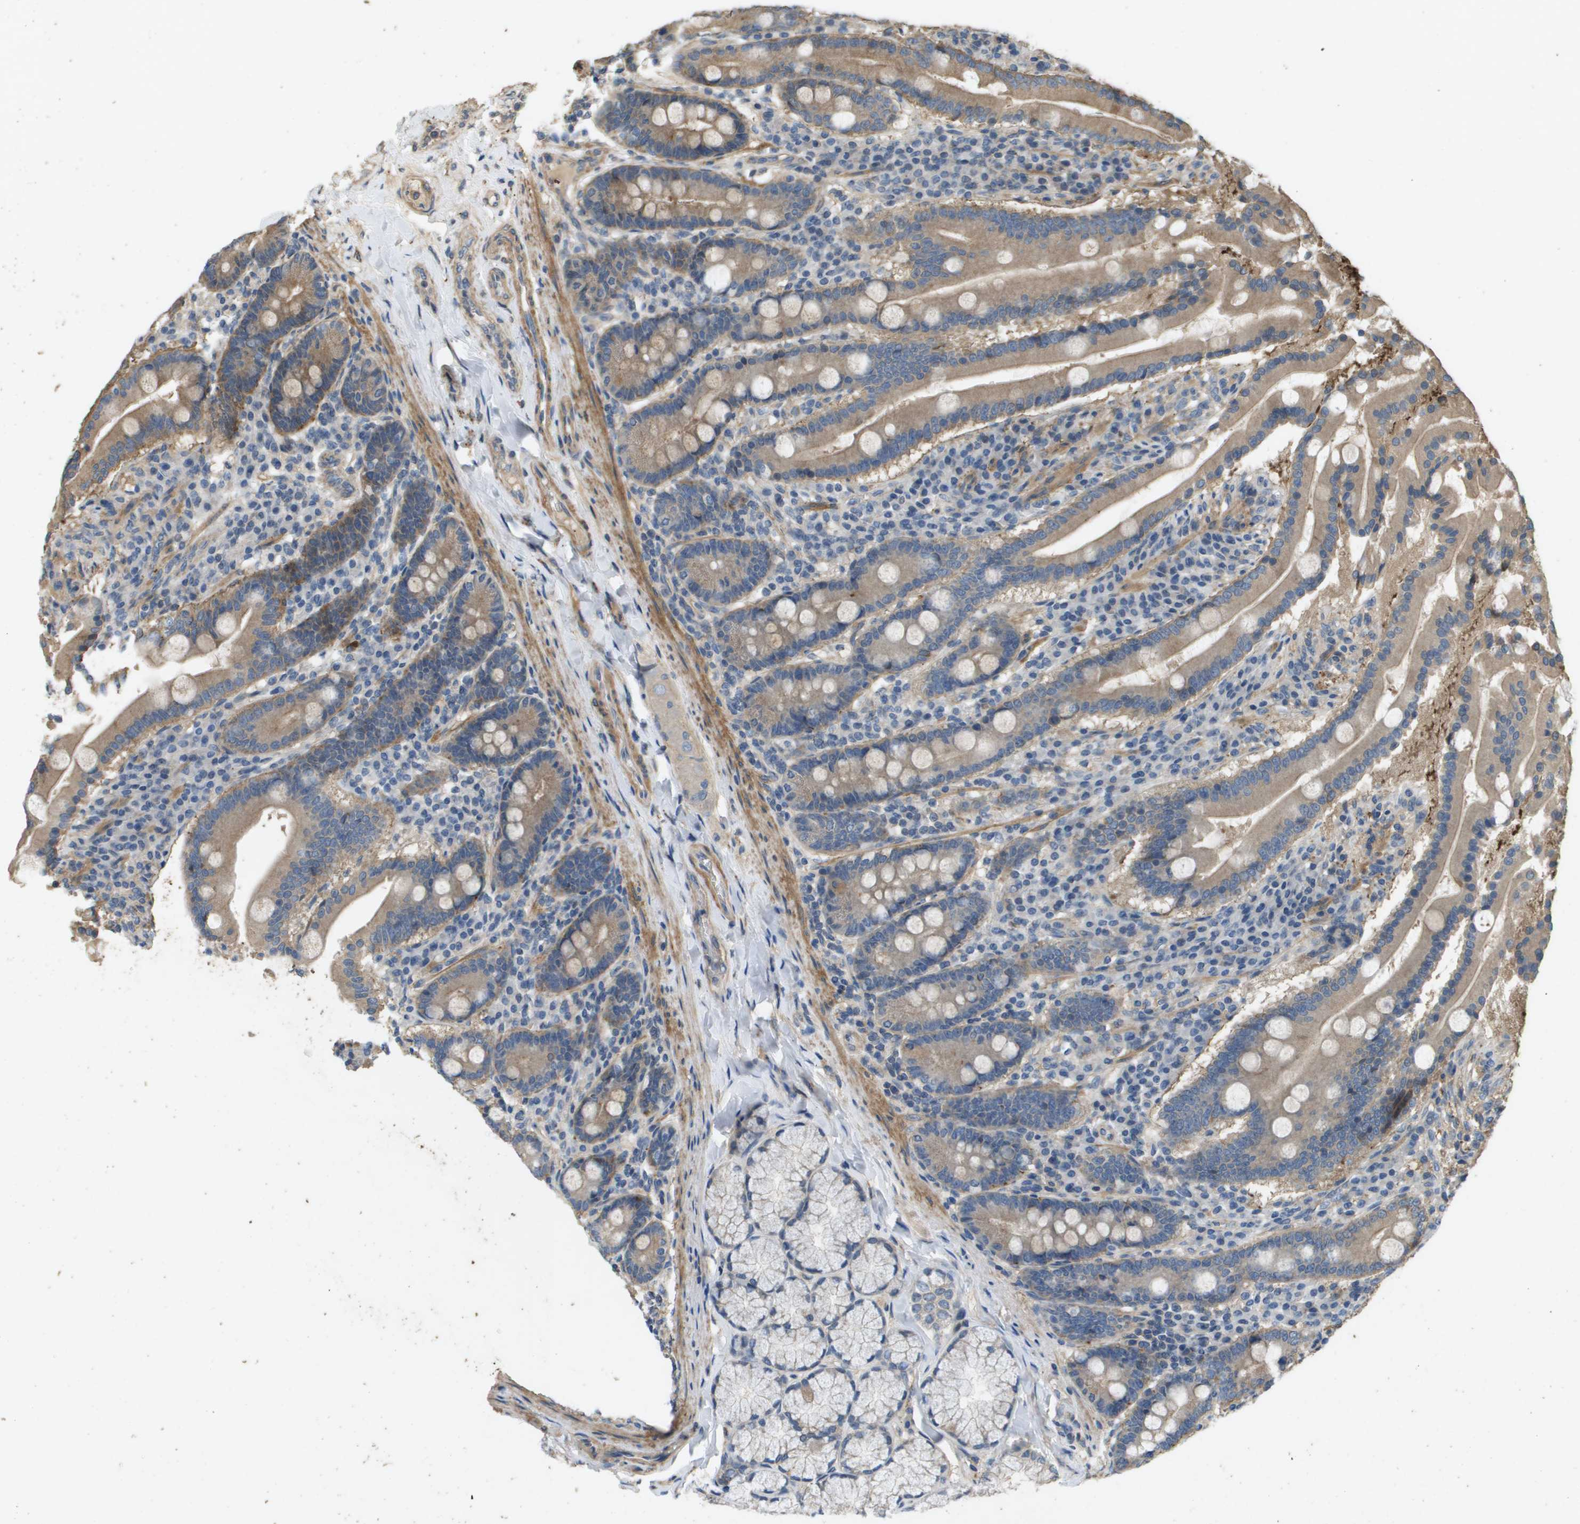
{"staining": {"intensity": "moderate", "quantity": ">75%", "location": "cytoplasmic/membranous"}, "tissue": "duodenum", "cell_type": "Glandular cells", "image_type": "normal", "snomed": [{"axis": "morphology", "description": "Normal tissue, NOS"}, {"axis": "topography", "description": "Duodenum"}], "caption": "The micrograph demonstrates staining of unremarkable duodenum, revealing moderate cytoplasmic/membranous protein positivity (brown color) within glandular cells.", "gene": "KRT23", "patient": {"sex": "male", "age": 50}}